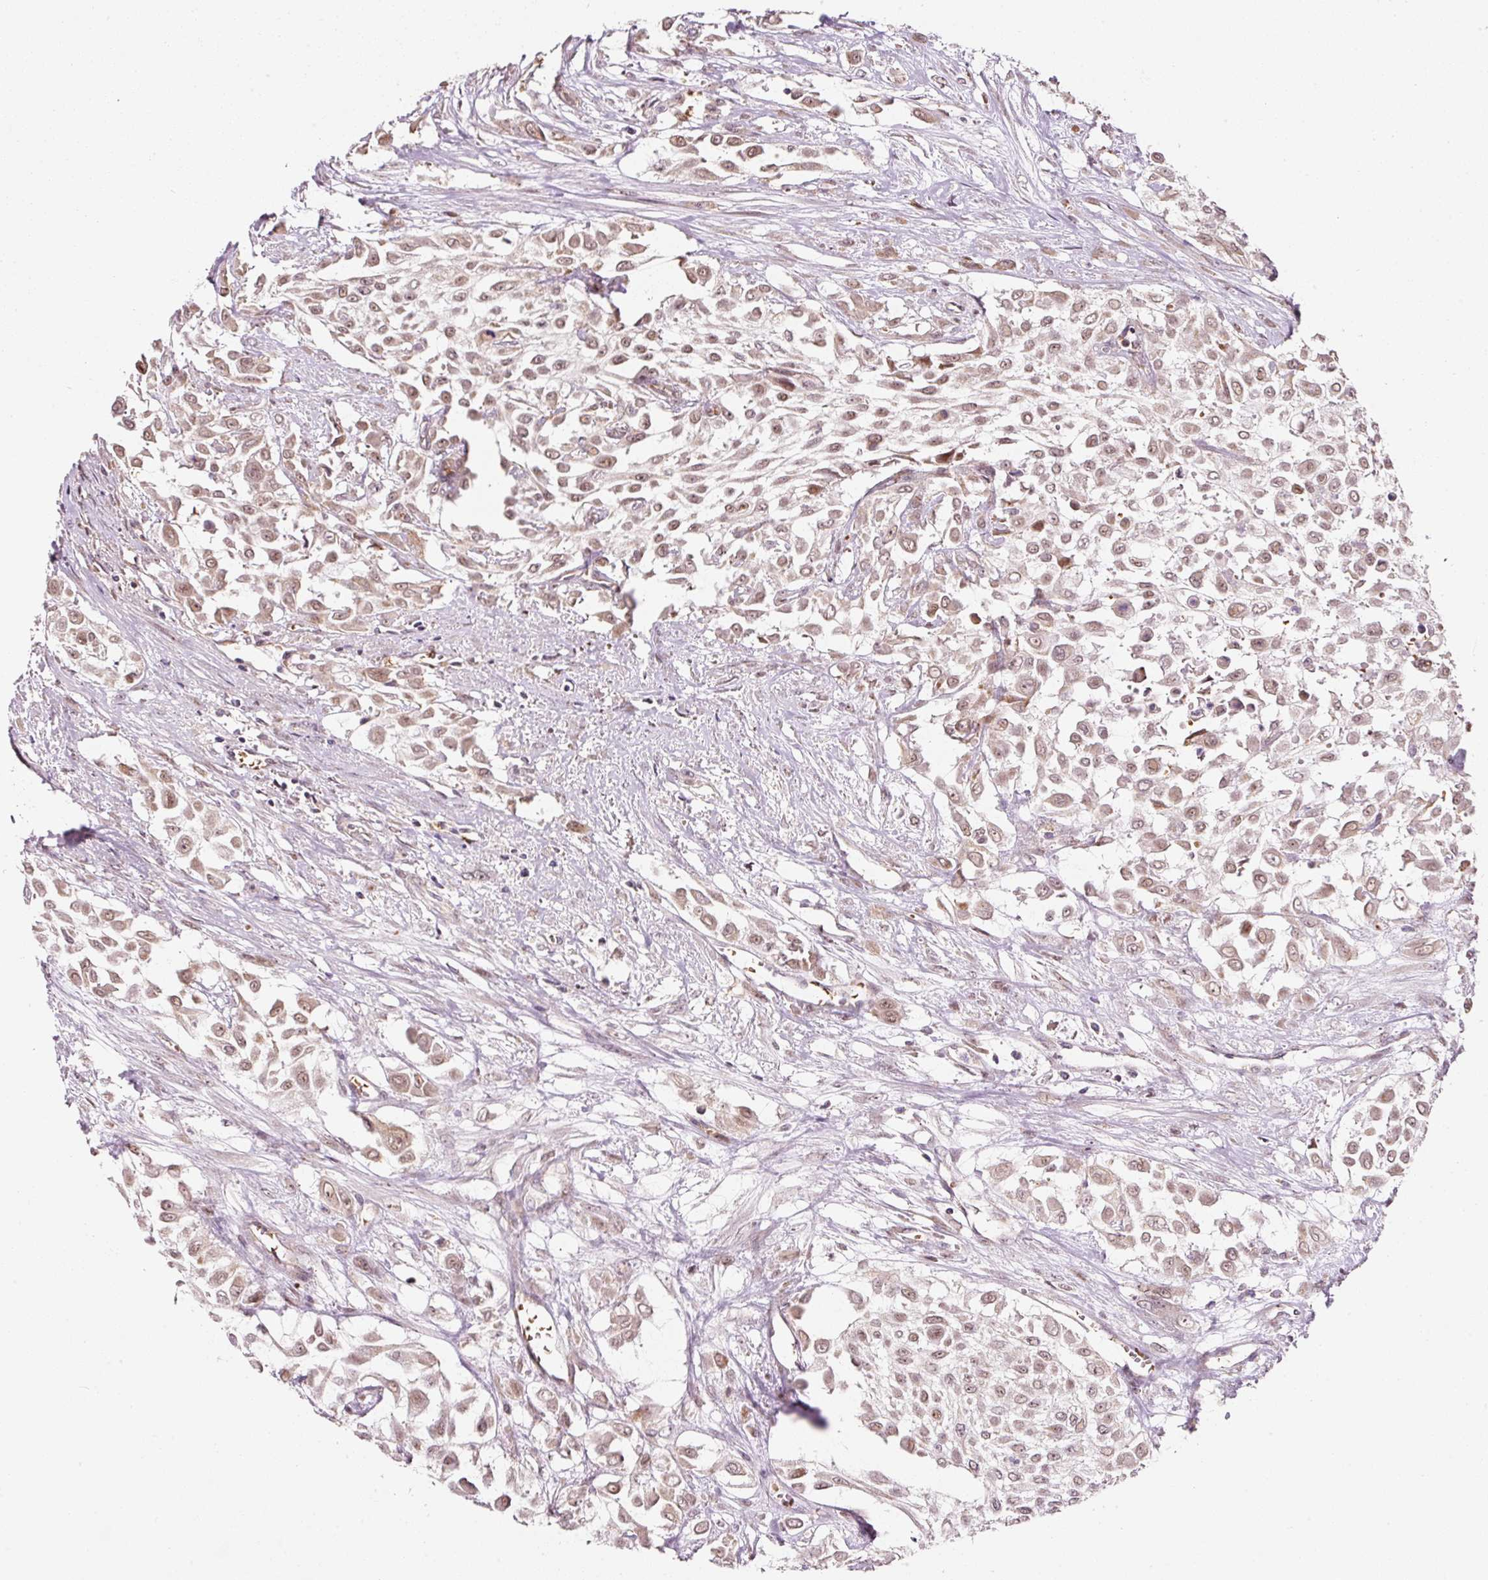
{"staining": {"intensity": "weak", "quantity": ">75%", "location": "cytoplasmic/membranous,nuclear"}, "tissue": "urothelial cancer", "cell_type": "Tumor cells", "image_type": "cancer", "snomed": [{"axis": "morphology", "description": "Urothelial carcinoma, High grade"}, {"axis": "topography", "description": "Urinary bladder"}], "caption": "DAB immunohistochemical staining of urothelial carcinoma (high-grade) demonstrates weak cytoplasmic/membranous and nuclear protein staining in about >75% of tumor cells.", "gene": "ZNF460", "patient": {"sex": "male", "age": 57}}